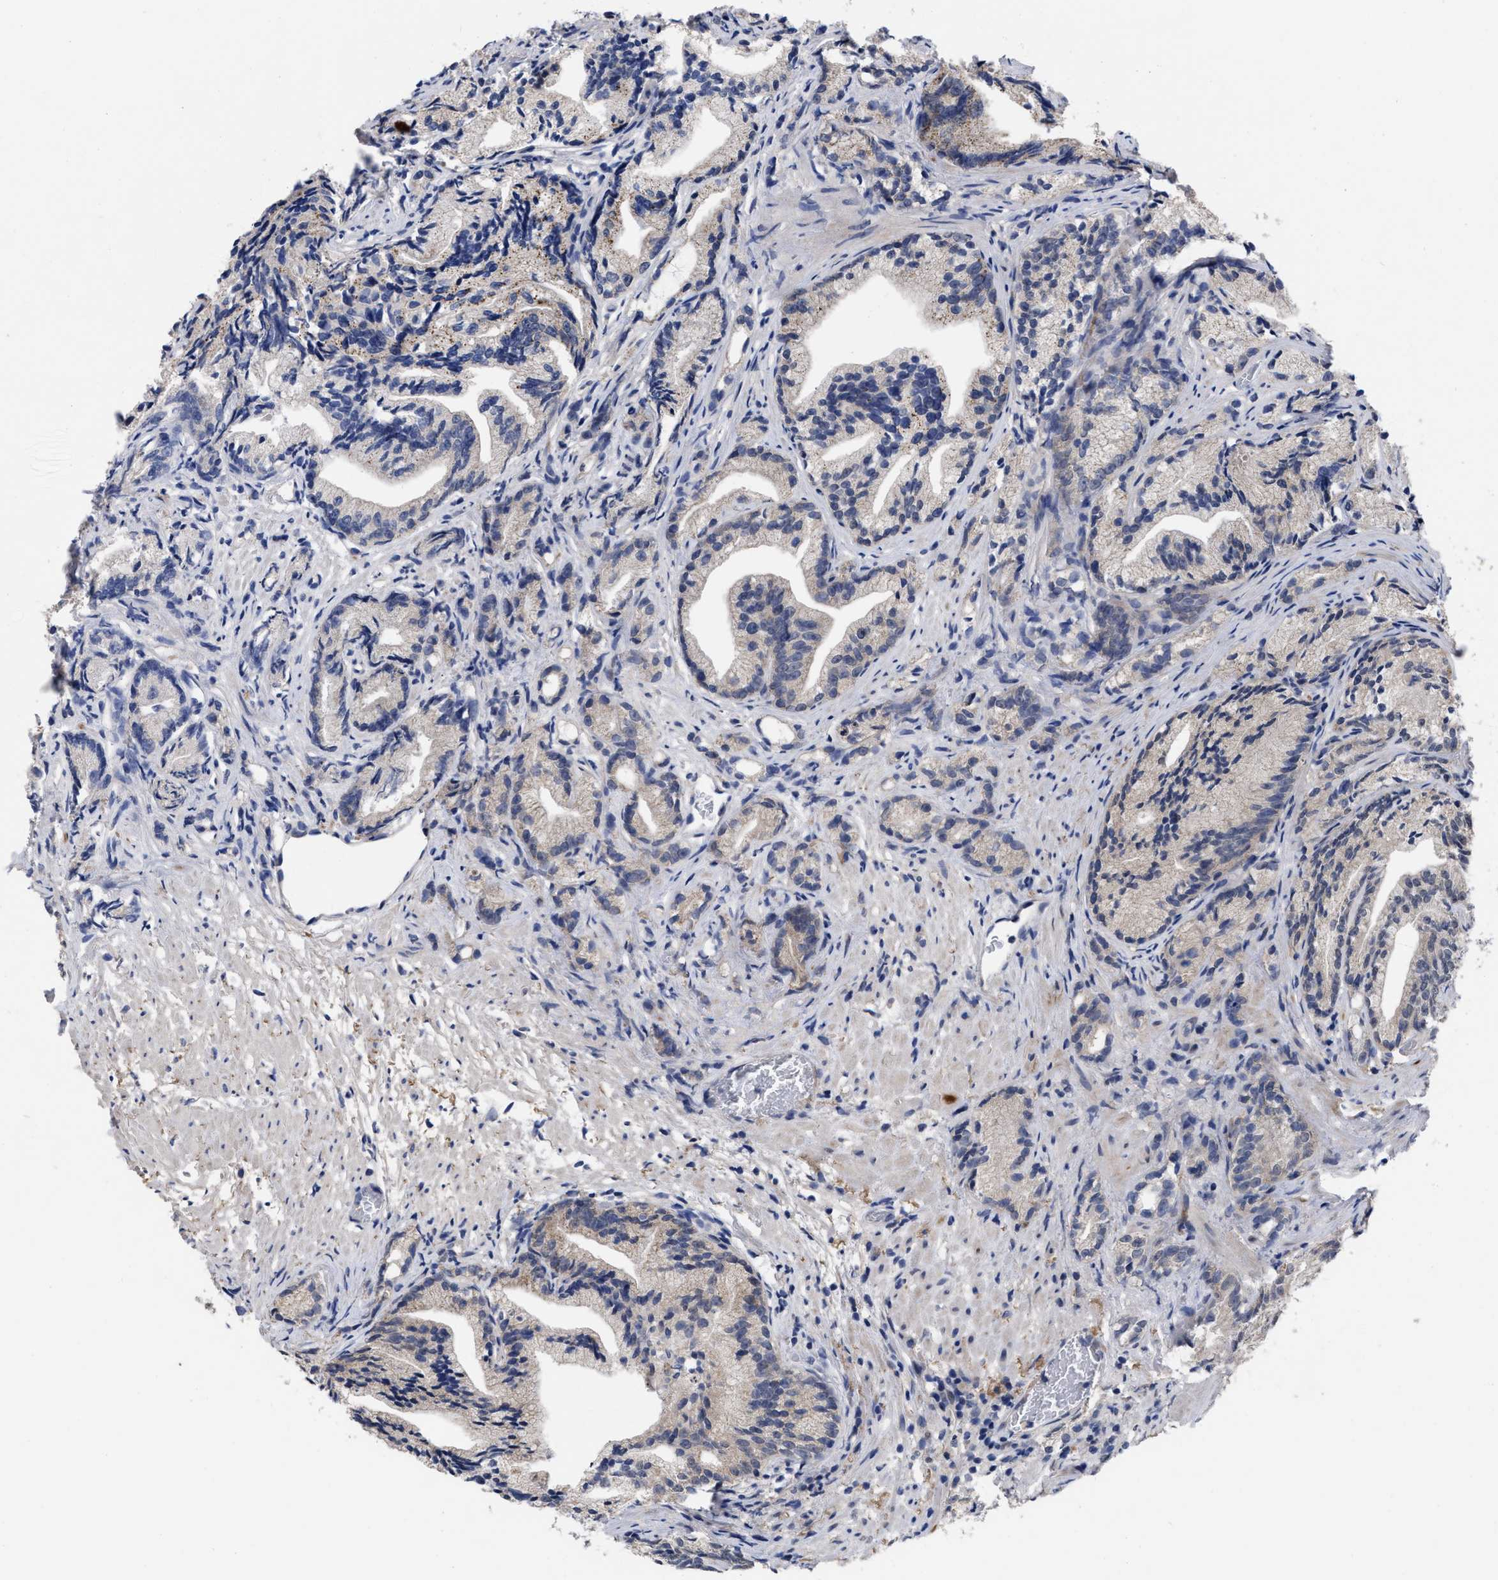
{"staining": {"intensity": "negative", "quantity": "none", "location": "none"}, "tissue": "prostate cancer", "cell_type": "Tumor cells", "image_type": "cancer", "snomed": [{"axis": "morphology", "description": "Adenocarcinoma, Low grade"}, {"axis": "topography", "description": "Prostate"}], "caption": "DAB (3,3'-diaminobenzidine) immunohistochemical staining of prostate adenocarcinoma (low-grade) displays no significant positivity in tumor cells.", "gene": "CCN5", "patient": {"sex": "male", "age": 89}}